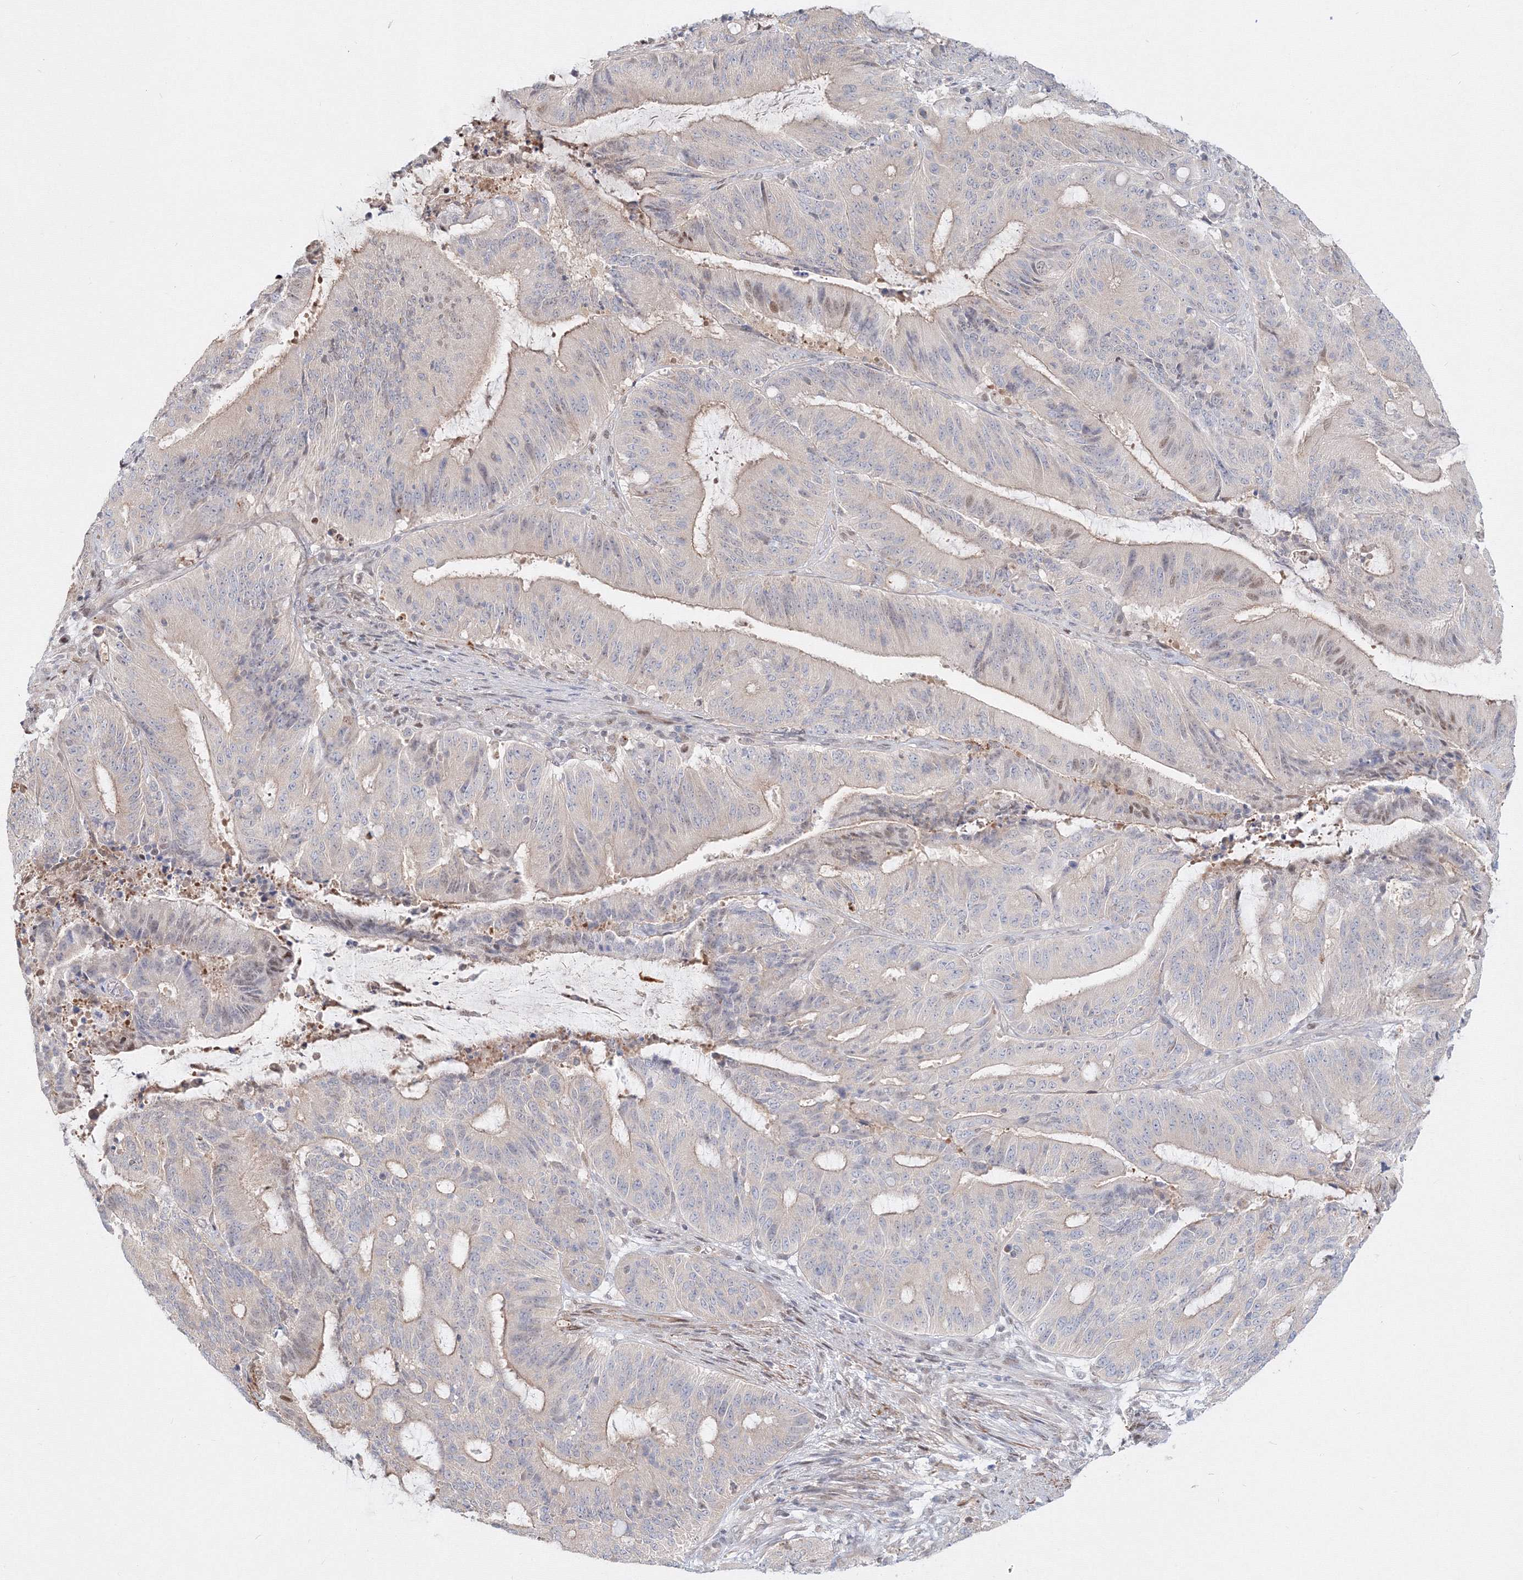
{"staining": {"intensity": "moderate", "quantity": "<25%", "location": "nuclear"}, "tissue": "liver cancer", "cell_type": "Tumor cells", "image_type": "cancer", "snomed": [{"axis": "morphology", "description": "Normal tissue, NOS"}, {"axis": "morphology", "description": "Cholangiocarcinoma"}, {"axis": "topography", "description": "Liver"}, {"axis": "topography", "description": "Peripheral nerve tissue"}], "caption": "IHC photomicrograph of liver cancer stained for a protein (brown), which exhibits low levels of moderate nuclear expression in approximately <25% of tumor cells.", "gene": "ARHGAP21", "patient": {"sex": "female", "age": 73}}